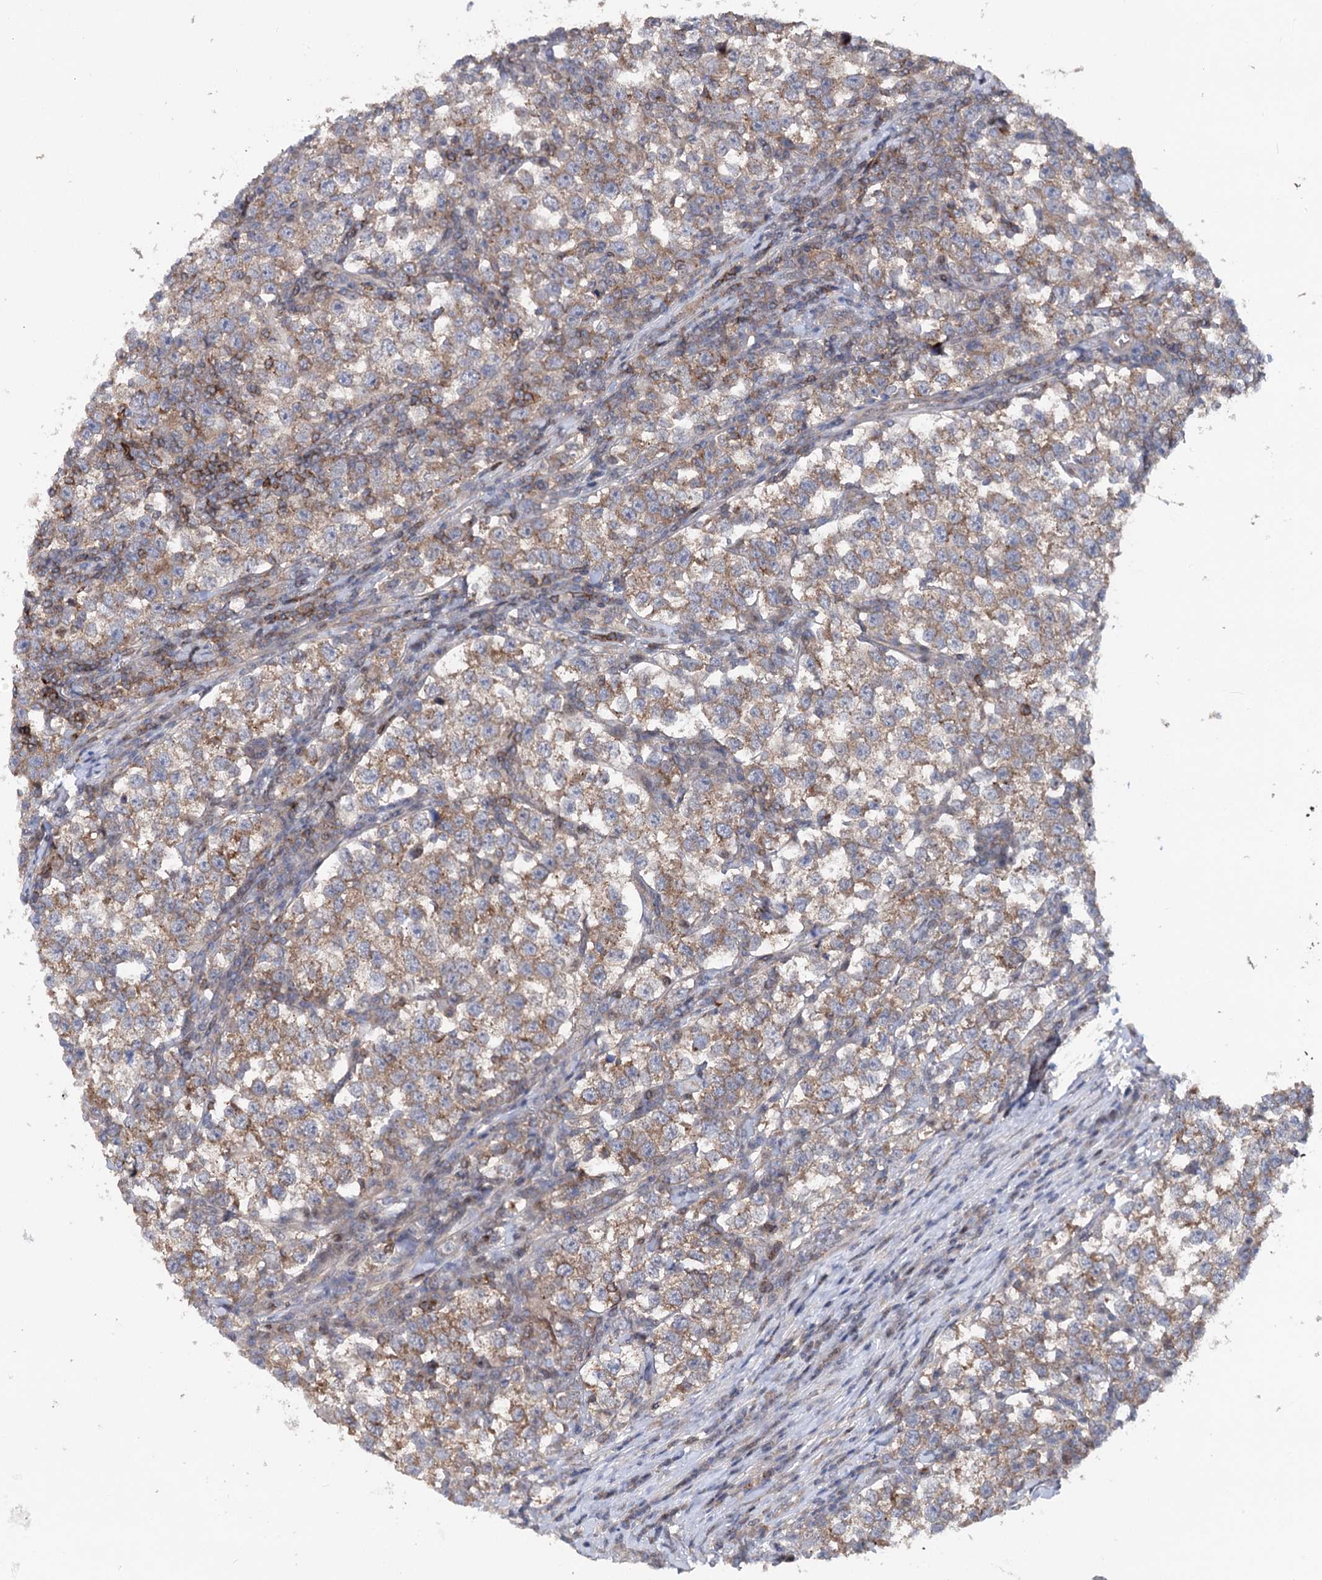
{"staining": {"intensity": "weak", "quantity": ">75%", "location": "cytoplasmic/membranous"}, "tissue": "testis cancer", "cell_type": "Tumor cells", "image_type": "cancer", "snomed": [{"axis": "morphology", "description": "Normal tissue, NOS"}, {"axis": "morphology", "description": "Seminoma, NOS"}, {"axis": "topography", "description": "Testis"}], "caption": "About >75% of tumor cells in human testis seminoma reveal weak cytoplasmic/membranous protein expression as visualized by brown immunohistochemical staining.", "gene": "STX6", "patient": {"sex": "male", "age": 43}}